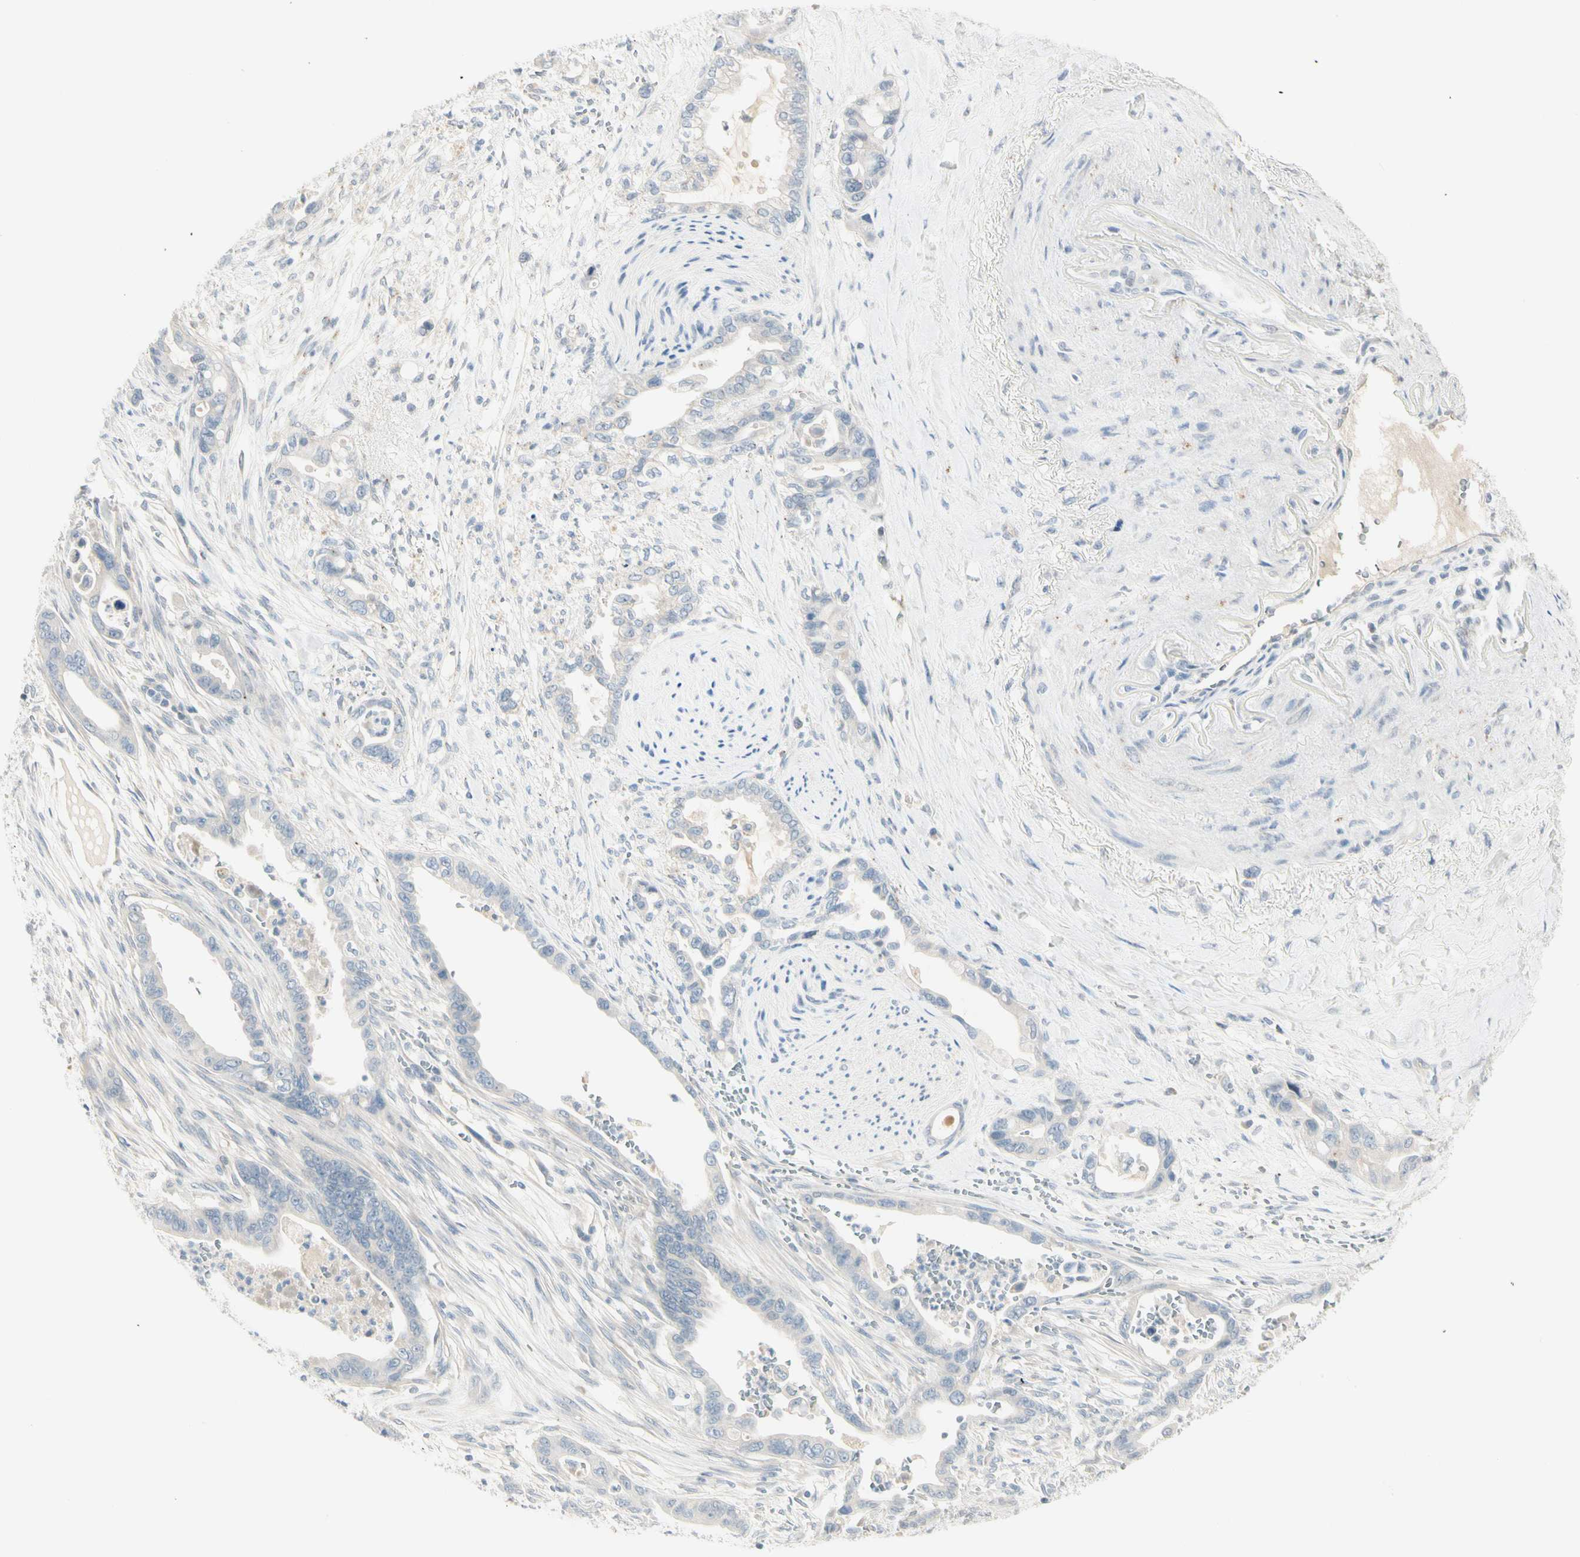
{"staining": {"intensity": "negative", "quantity": "none", "location": "none"}, "tissue": "pancreatic cancer", "cell_type": "Tumor cells", "image_type": "cancer", "snomed": [{"axis": "morphology", "description": "Adenocarcinoma, NOS"}, {"axis": "topography", "description": "Pancreas"}], "caption": "This histopathology image is of pancreatic adenocarcinoma stained with IHC to label a protein in brown with the nuclei are counter-stained blue. There is no expression in tumor cells.", "gene": "ALDH18A1", "patient": {"sex": "male", "age": 70}}